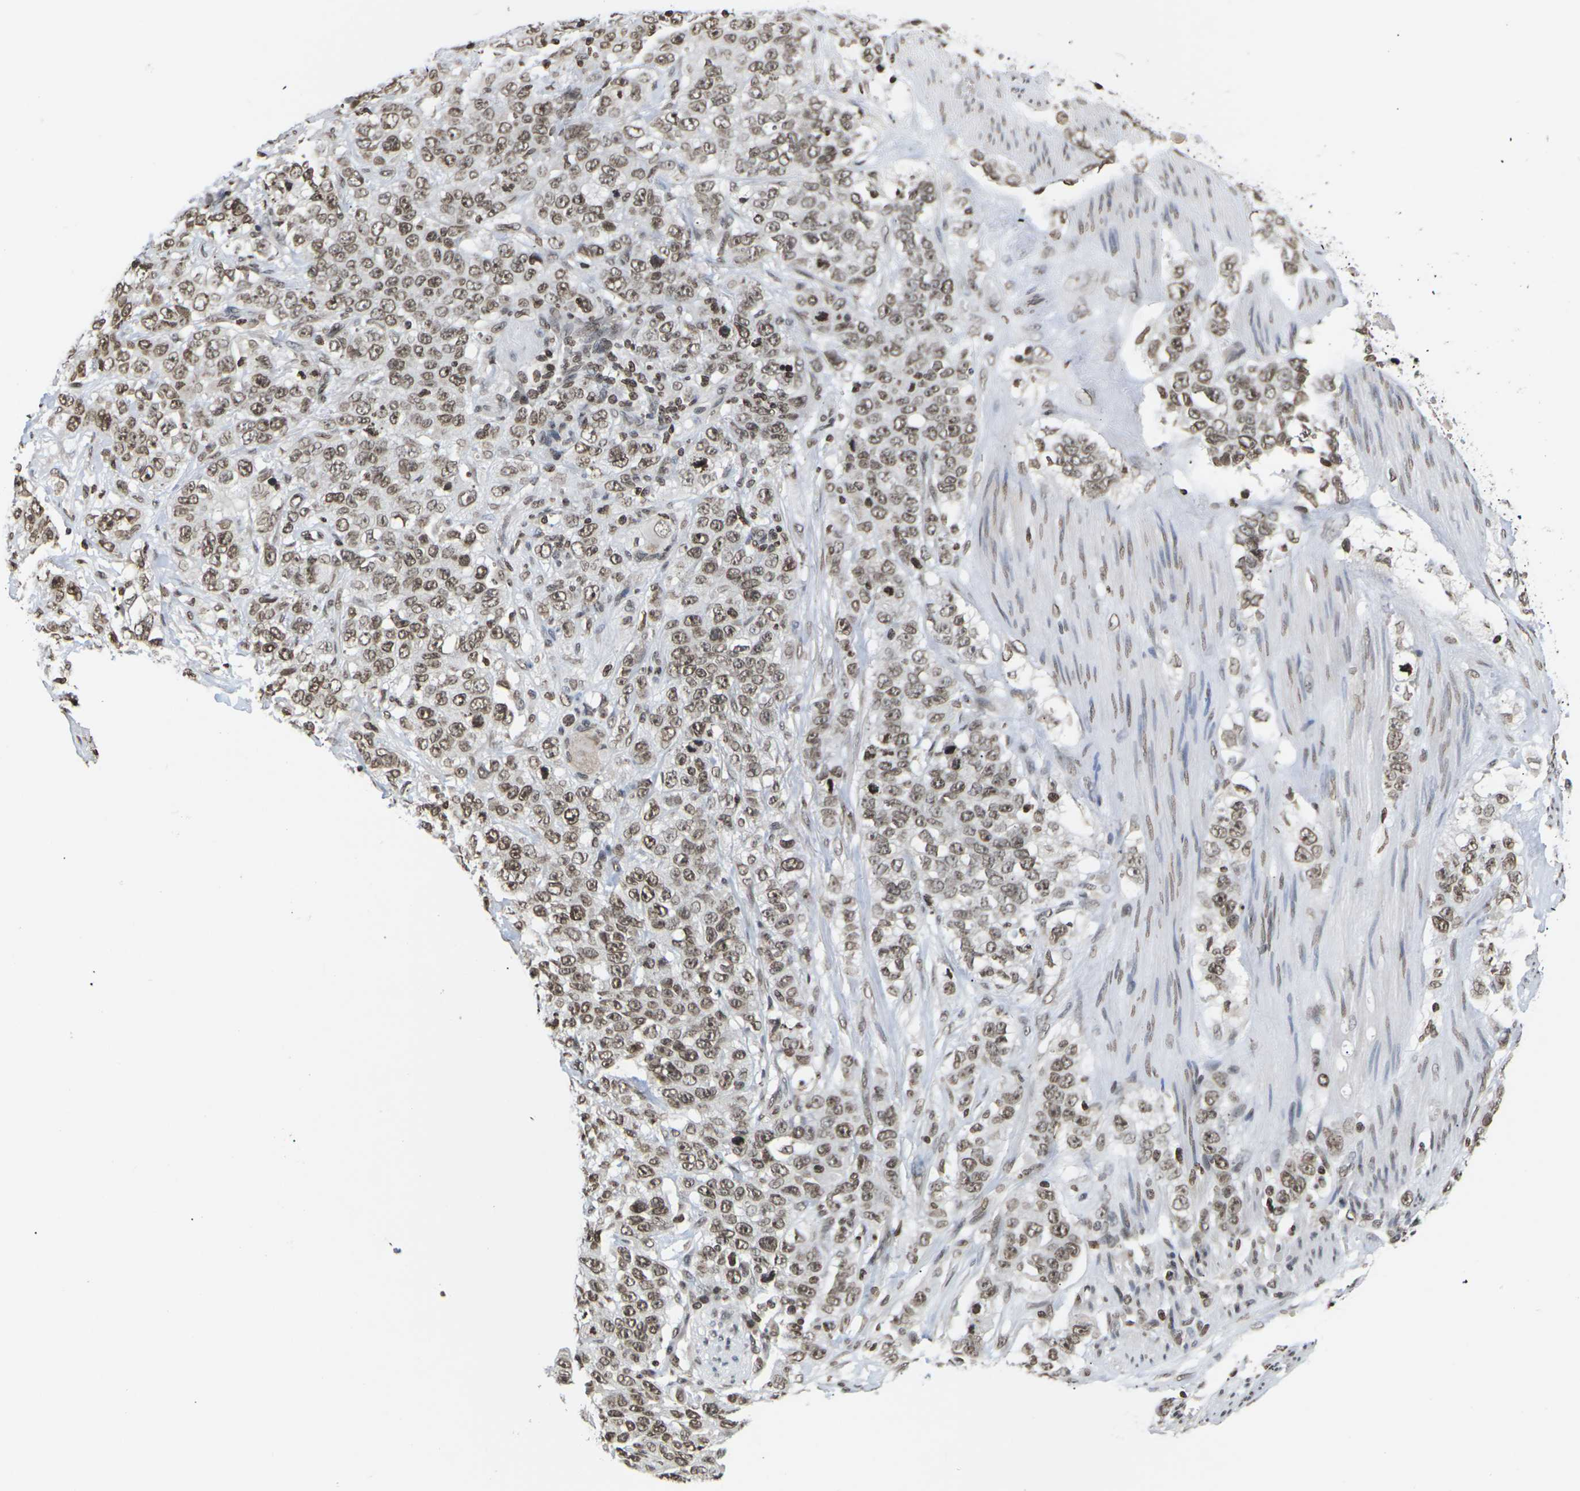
{"staining": {"intensity": "moderate", "quantity": ">75%", "location": "nuclear"}, "tissue": "stomach cancer", "cell_type": "Tumor cells", "image_type": "cancer", "snomed": [{"axis": "morphology", "description": "Adenocarcinoma, NOS"}, {"axis": "topography", "description": "Stomach"}], "caption": "A histopathology image of stomach cancer stained for a protein displays moderate nuclear brown staining in tumor cells.", "gene": "ETV5", "patient": {"sex": "male", "age": 48}}